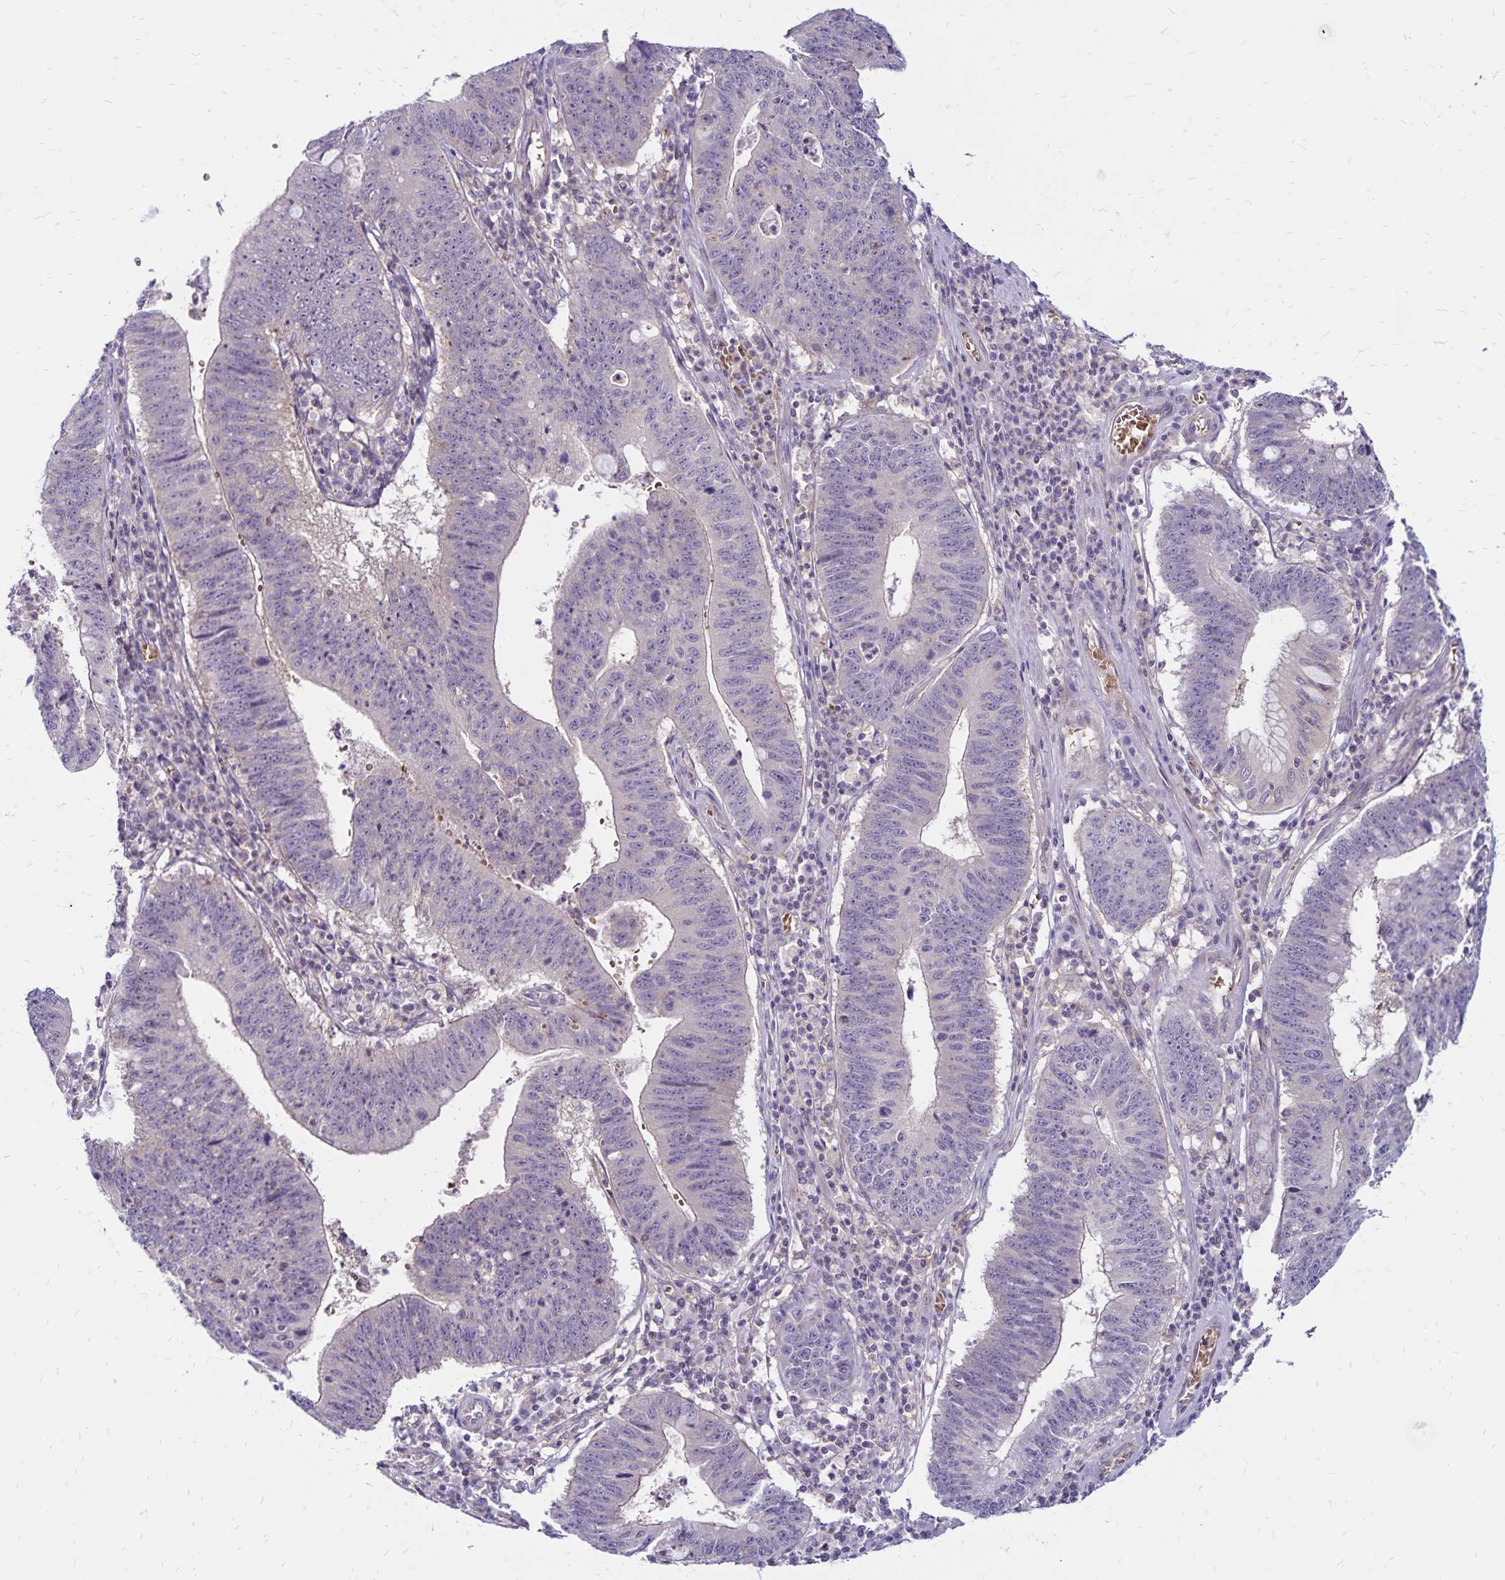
{"staining": {"intensity": "negative", "quantity": "none", "location": "none"}, "tissue": "stomach cancer", "cell_type": "Tumor cells", "image_type": "cancer", "snomed": [{"axis": "morphology", "description": "Adenocarcinoma, NOS"}, {"axis": "topography", "description": "Stomach"}], "caption": "An immunohistochemistry (IHC) photomicrograph of stomach cancer is shown. There is no staining in tumor cells of stomach cancer.", "gene": "FSD1", "patient": {"sex": "male", "age": 59}}